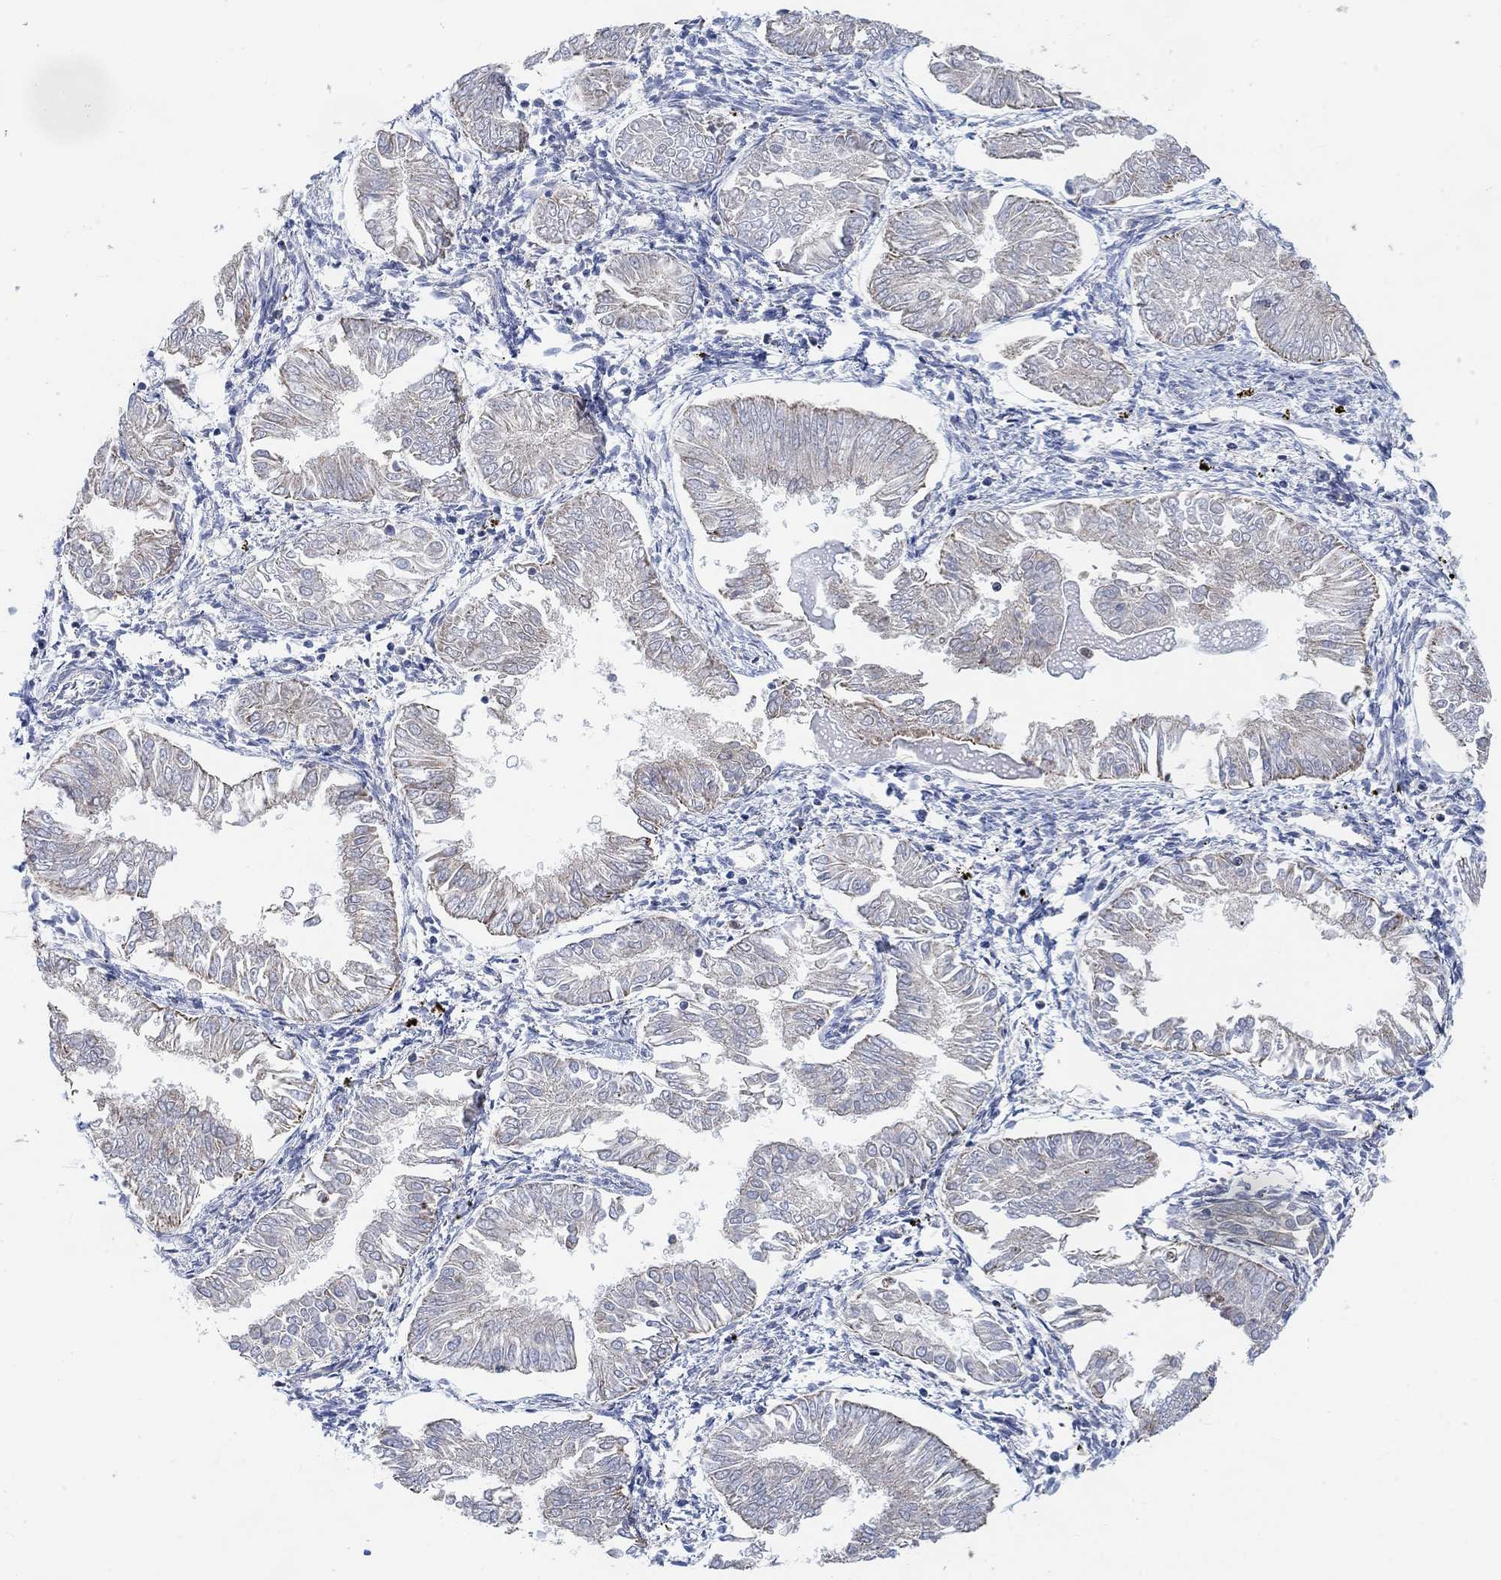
{"staining": {"intensity": "negative", "quantity": "none", "location": "none"}, "tissue": "endometrial cancer", "cell_type": "Tumor cells", "image_type": "cancer", "snomed": [{"axis": "morphology", "description": "Adenocarcinoma, NOS"}, {"axis": "topography", "description": "Endometrium"}], "caption": "DAB (3,3'-diaminobenzidine) immunohistochemical staining of endometrial adenocarcinoma displays no significant positivity in tumor cells.", "gene": "HCRTR1", "patient": {"sex": "female", "age": 53}}